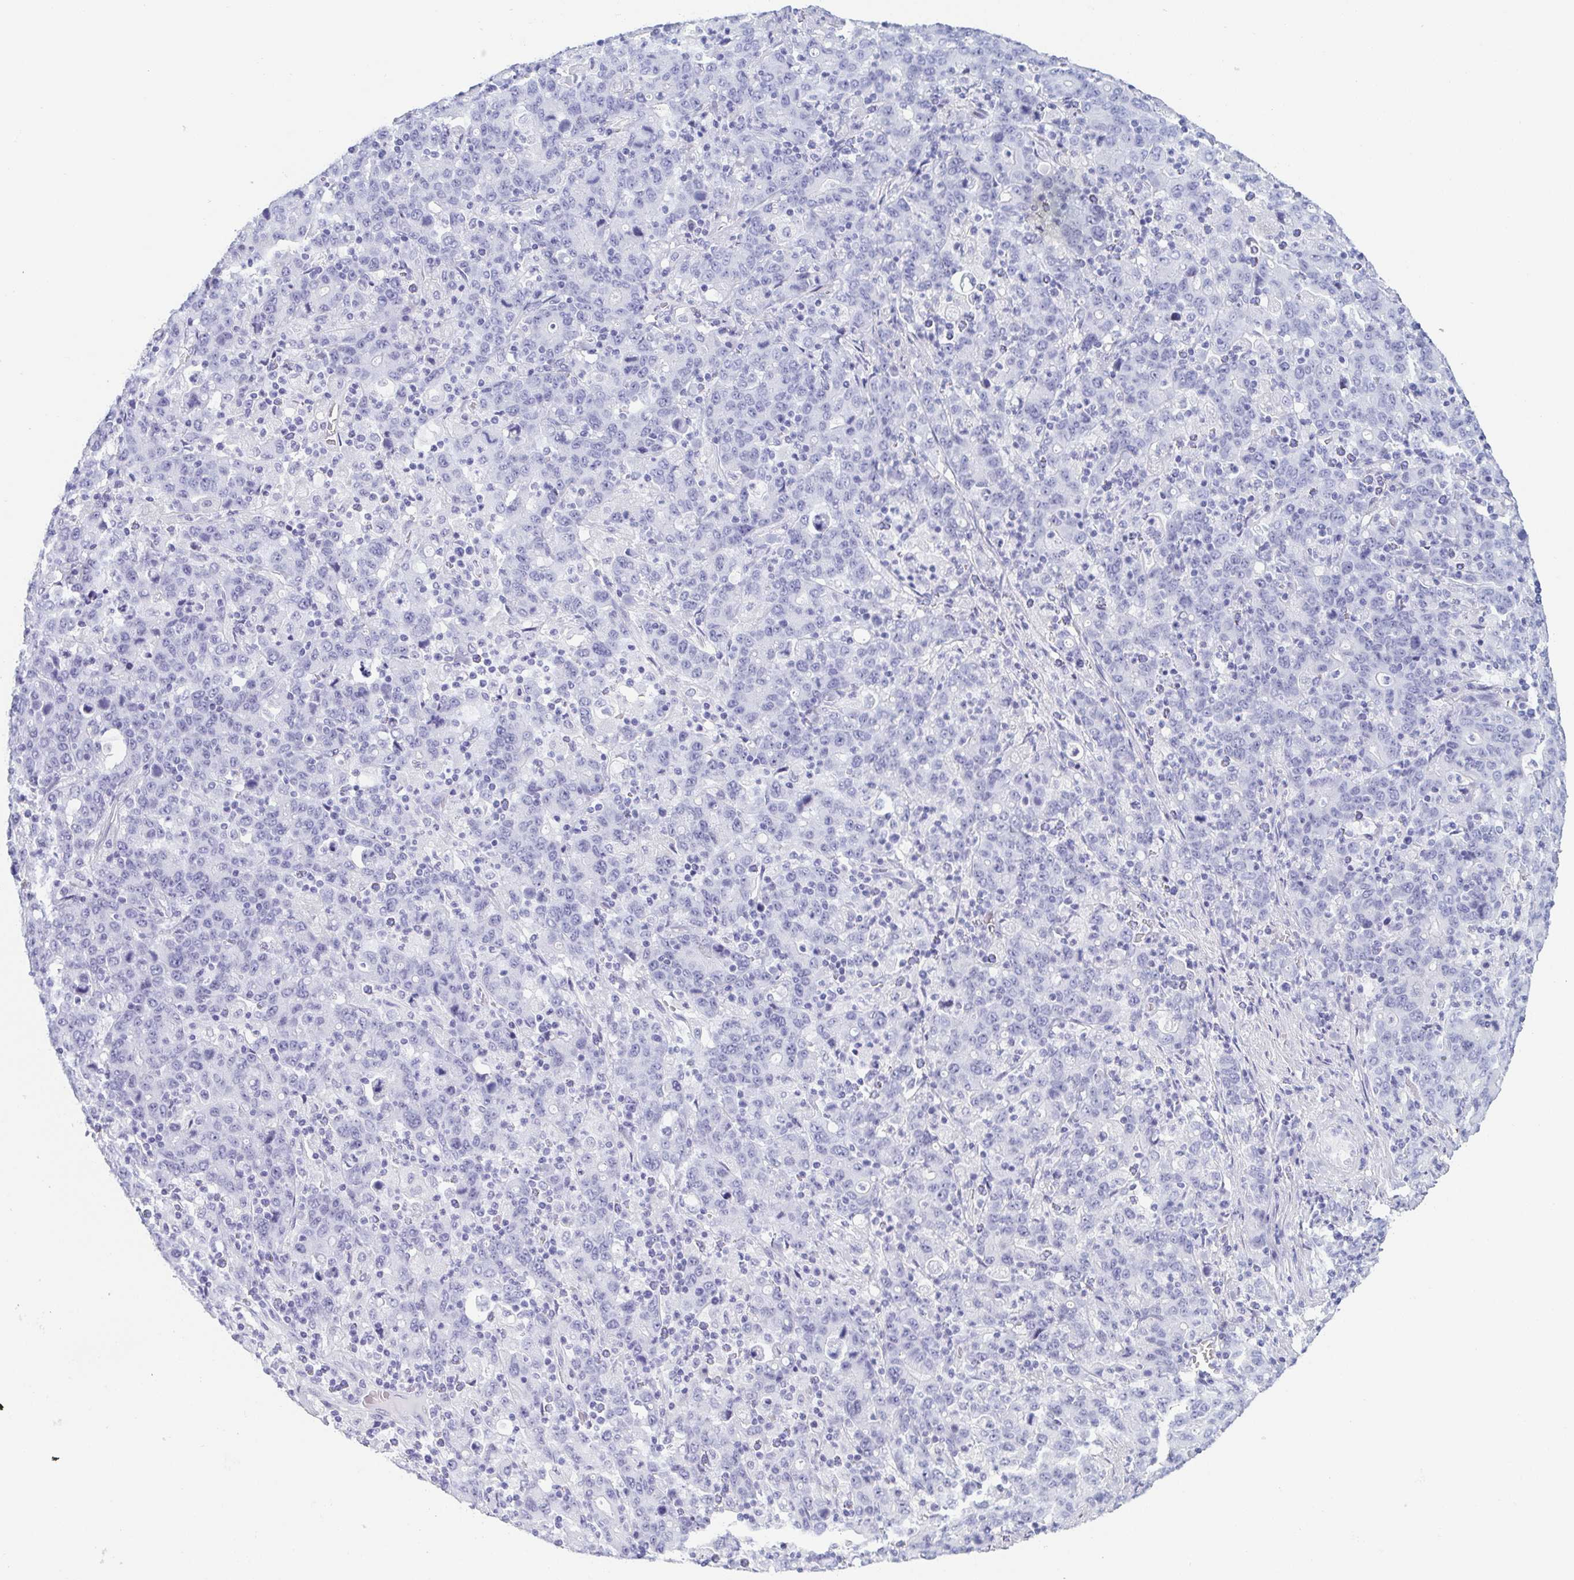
{"staining": {"intensity": "negative", "quantity": "none", "location": "none"}, "tissue": "stomach cancer", "cell_type": "Tumor cells", "image_type": "cancer", "snomed": [{"axis": "morphology", "description": "Adenocarcinoma, NOS"}, {"axis": "topography", "description": "Stomach, upper"}], "caption": "Immunohistochemistry image of neoplastic tissue: stomach cancer (adenocarcinoma) stained with DAB exhibits no significant protein positivity in tumor cells.", "gene": "ZG16B", "patient": {"sex": "male", "age": 69}}